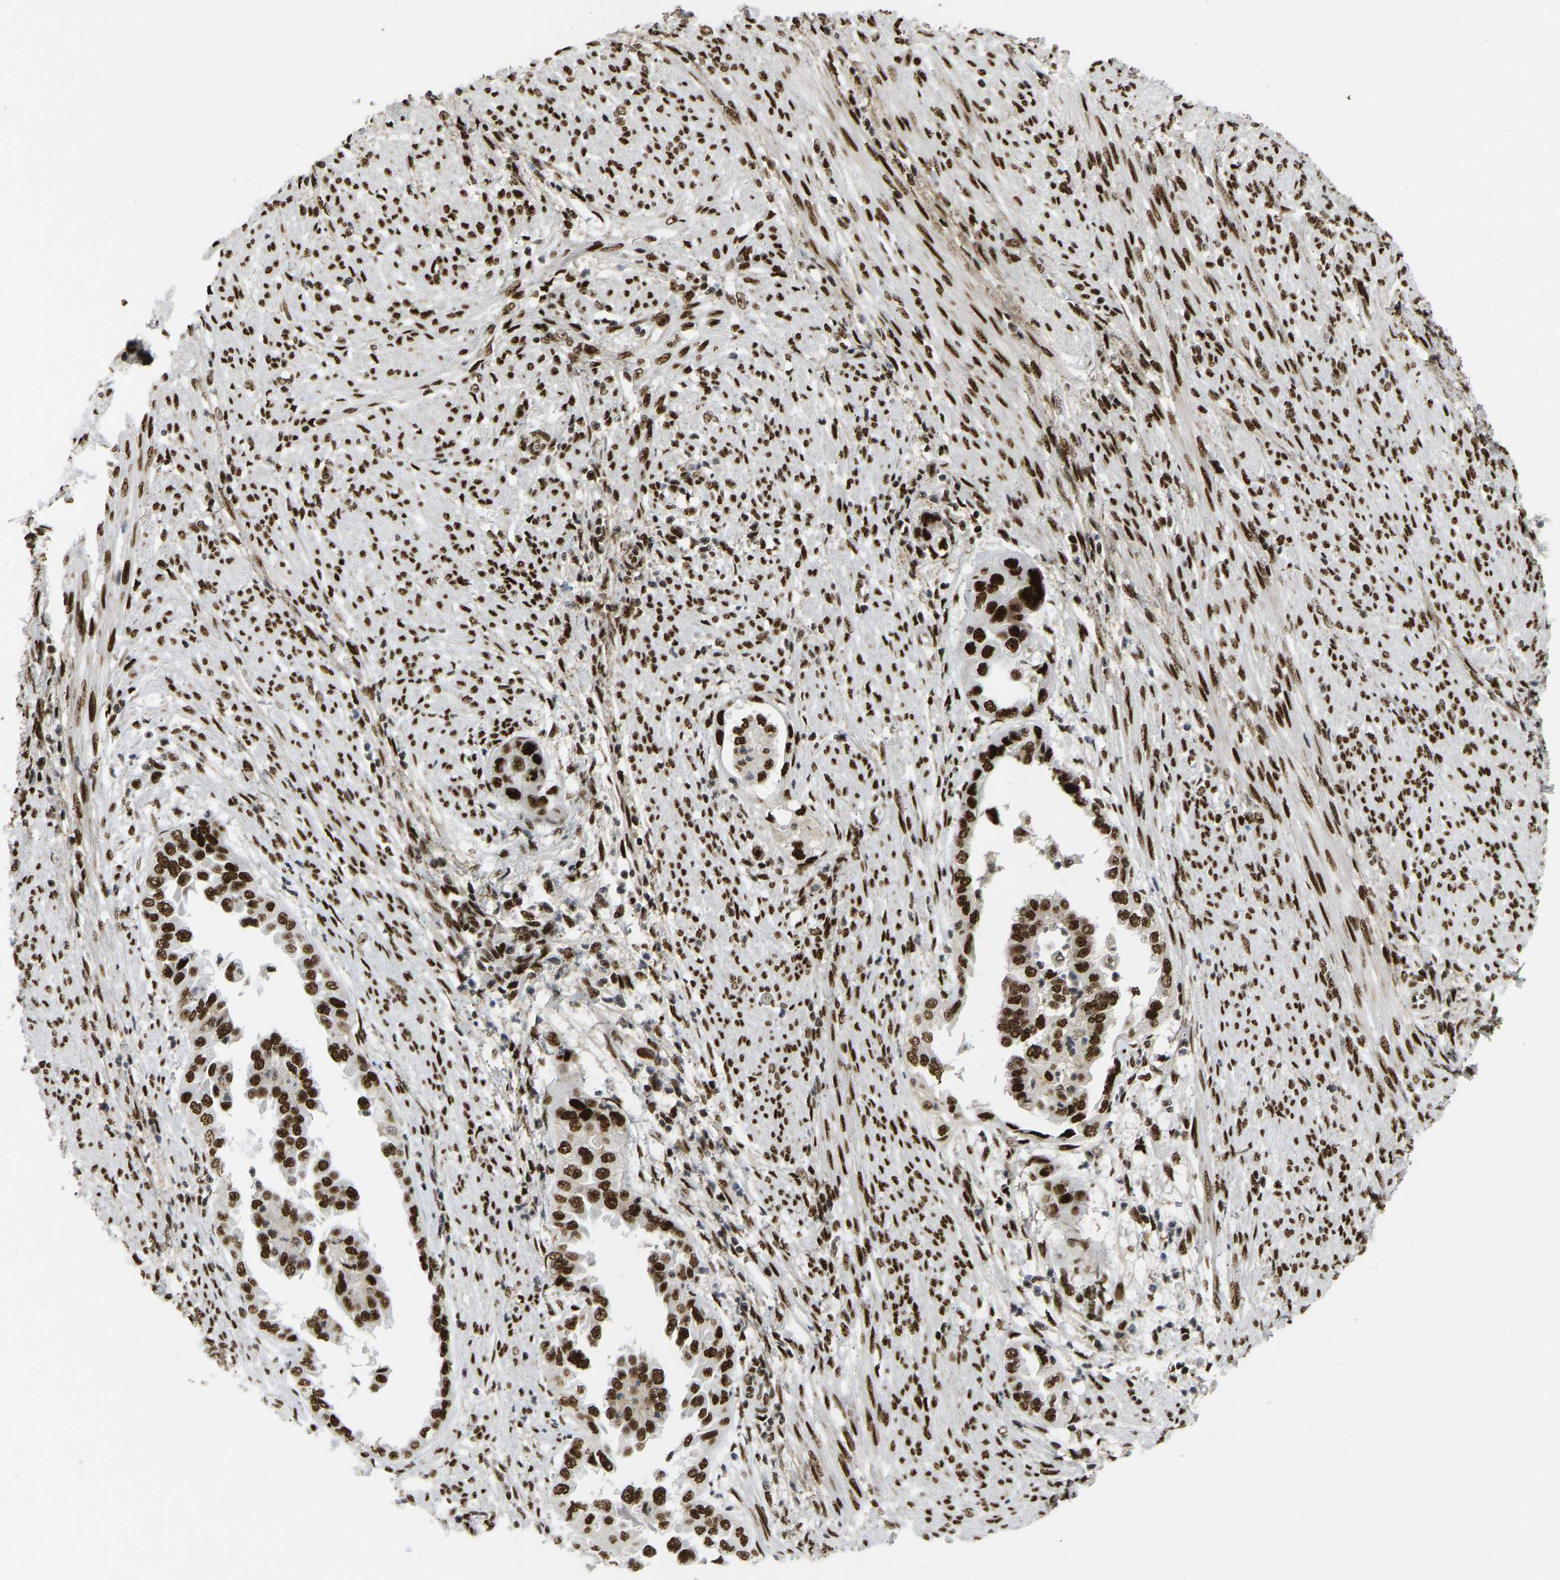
{"staining": {"intensity": "strong", "quantity": ">75%", "location": "nuclear"}, "tissue": "endometrial cancer", "cell_type": "Tumor cells", "image_type": "cancer", "snomed": [{"axis": "morphology", "description": "Adenocarcinoma, NOS"}, {"axis": "topography", "description": "Endometrium"}], "caption": "High-magnification brightfield microscopy of adenocarcinoma (endometrial) stained with DAB (brown) and counterstained with hematoxylin (blue). tumor cells exhibit strong nuclear staining is seen in about>75% of cells.", "gene": "FOXK1", "patient": {"sex": "female", "age": 85}}